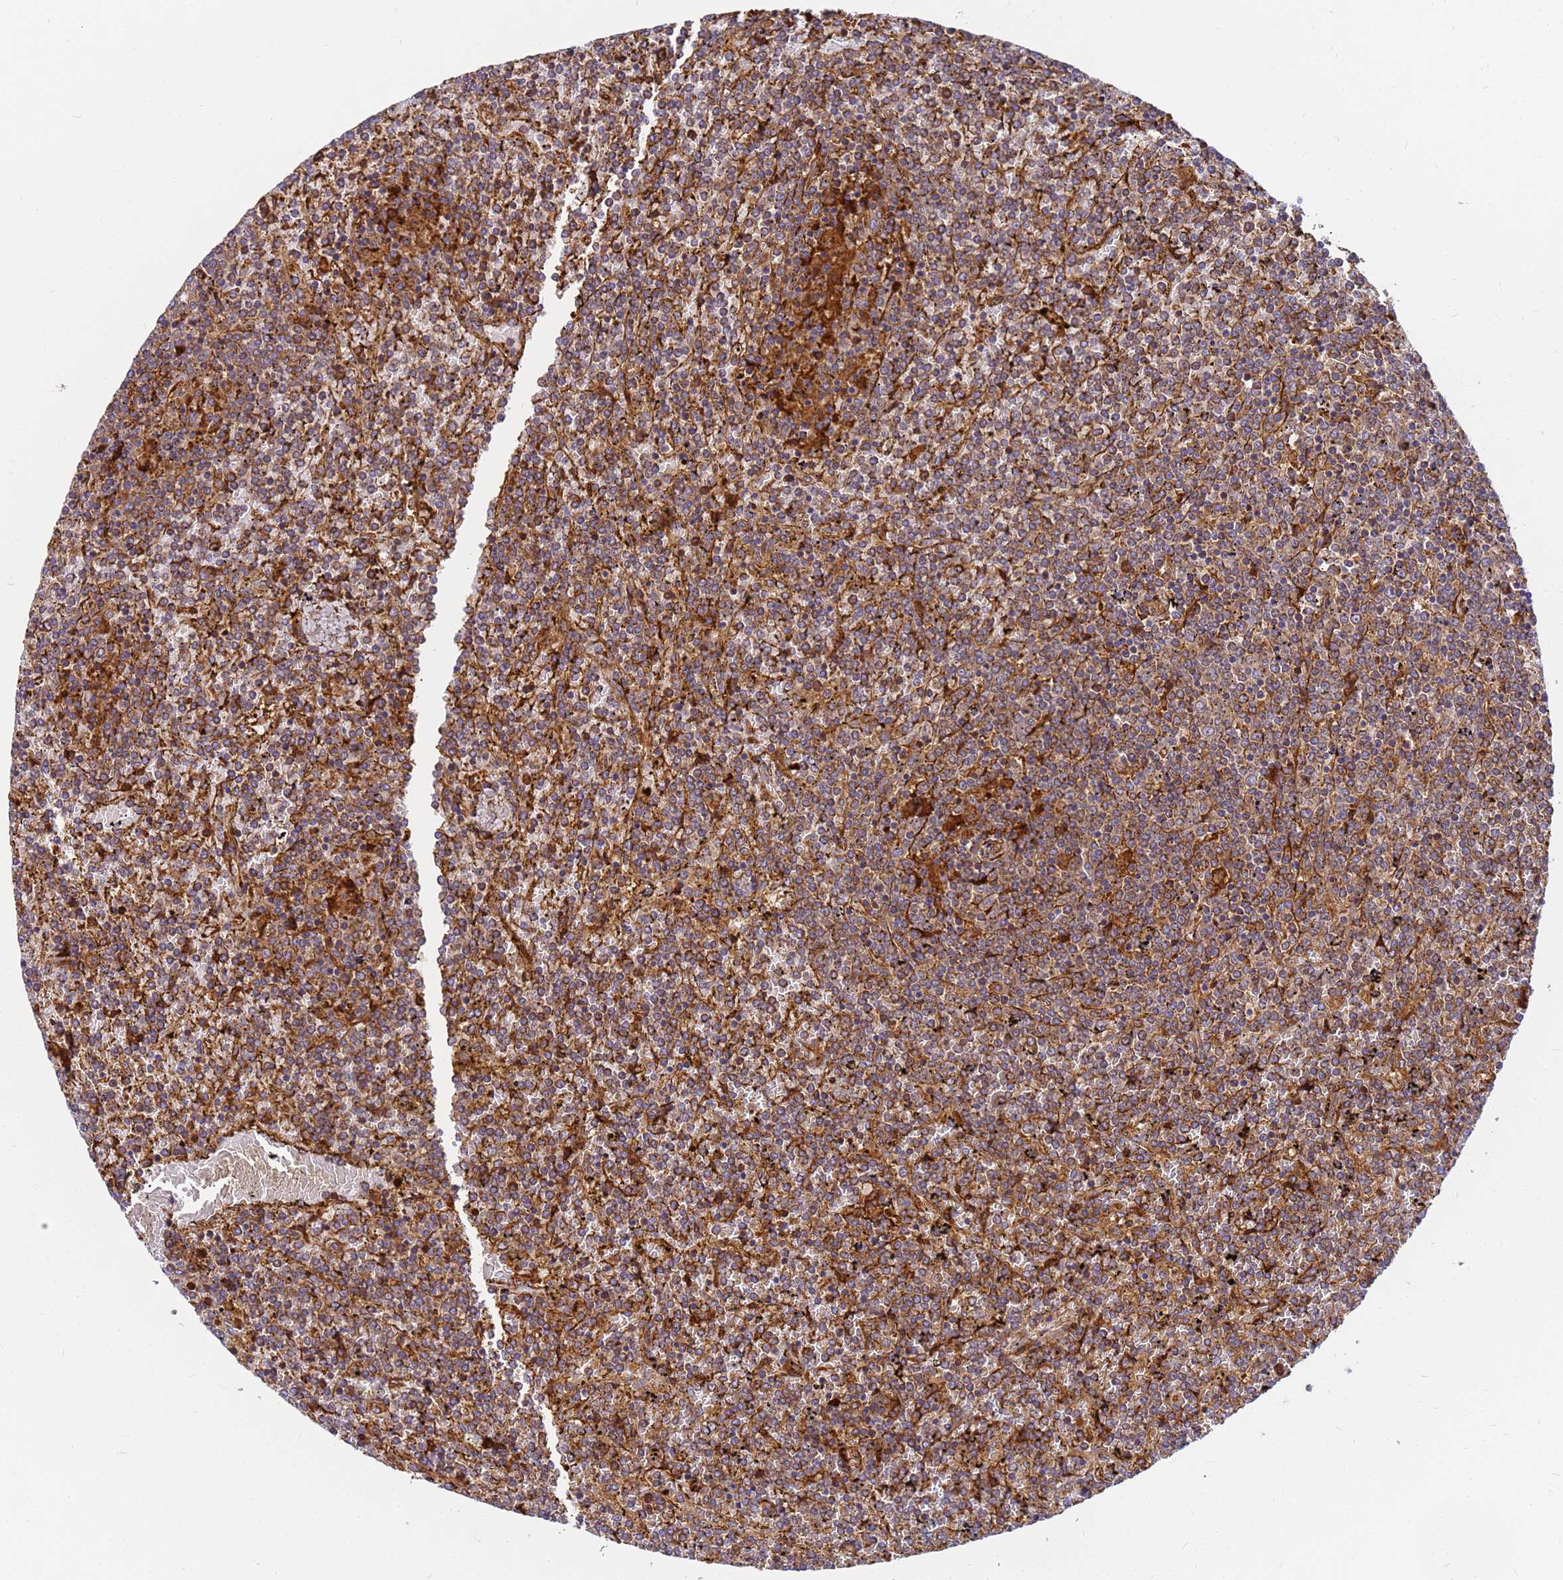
{"staining": {"intensity": "moderate", "quantity": ">75%", "location": "cytoplasmic/membranous"}, "tissue": "lymphoma", "cell_type": "Tumor cells", "image_type": "cancer", "snomed": [{"axis": "morphology", "description": "Malignant lymphoma, non-Hodgkin's type, Low grade"}, {"axis": "topography", "description": "Spleen"}], "caption": "Lymphoma stained with IHC reveals moderate cytoplasmic/membranous staining in about >75% of tumor cells.", "gene": "C2CD5", "patient": {"sex": "female", "age": 19}}